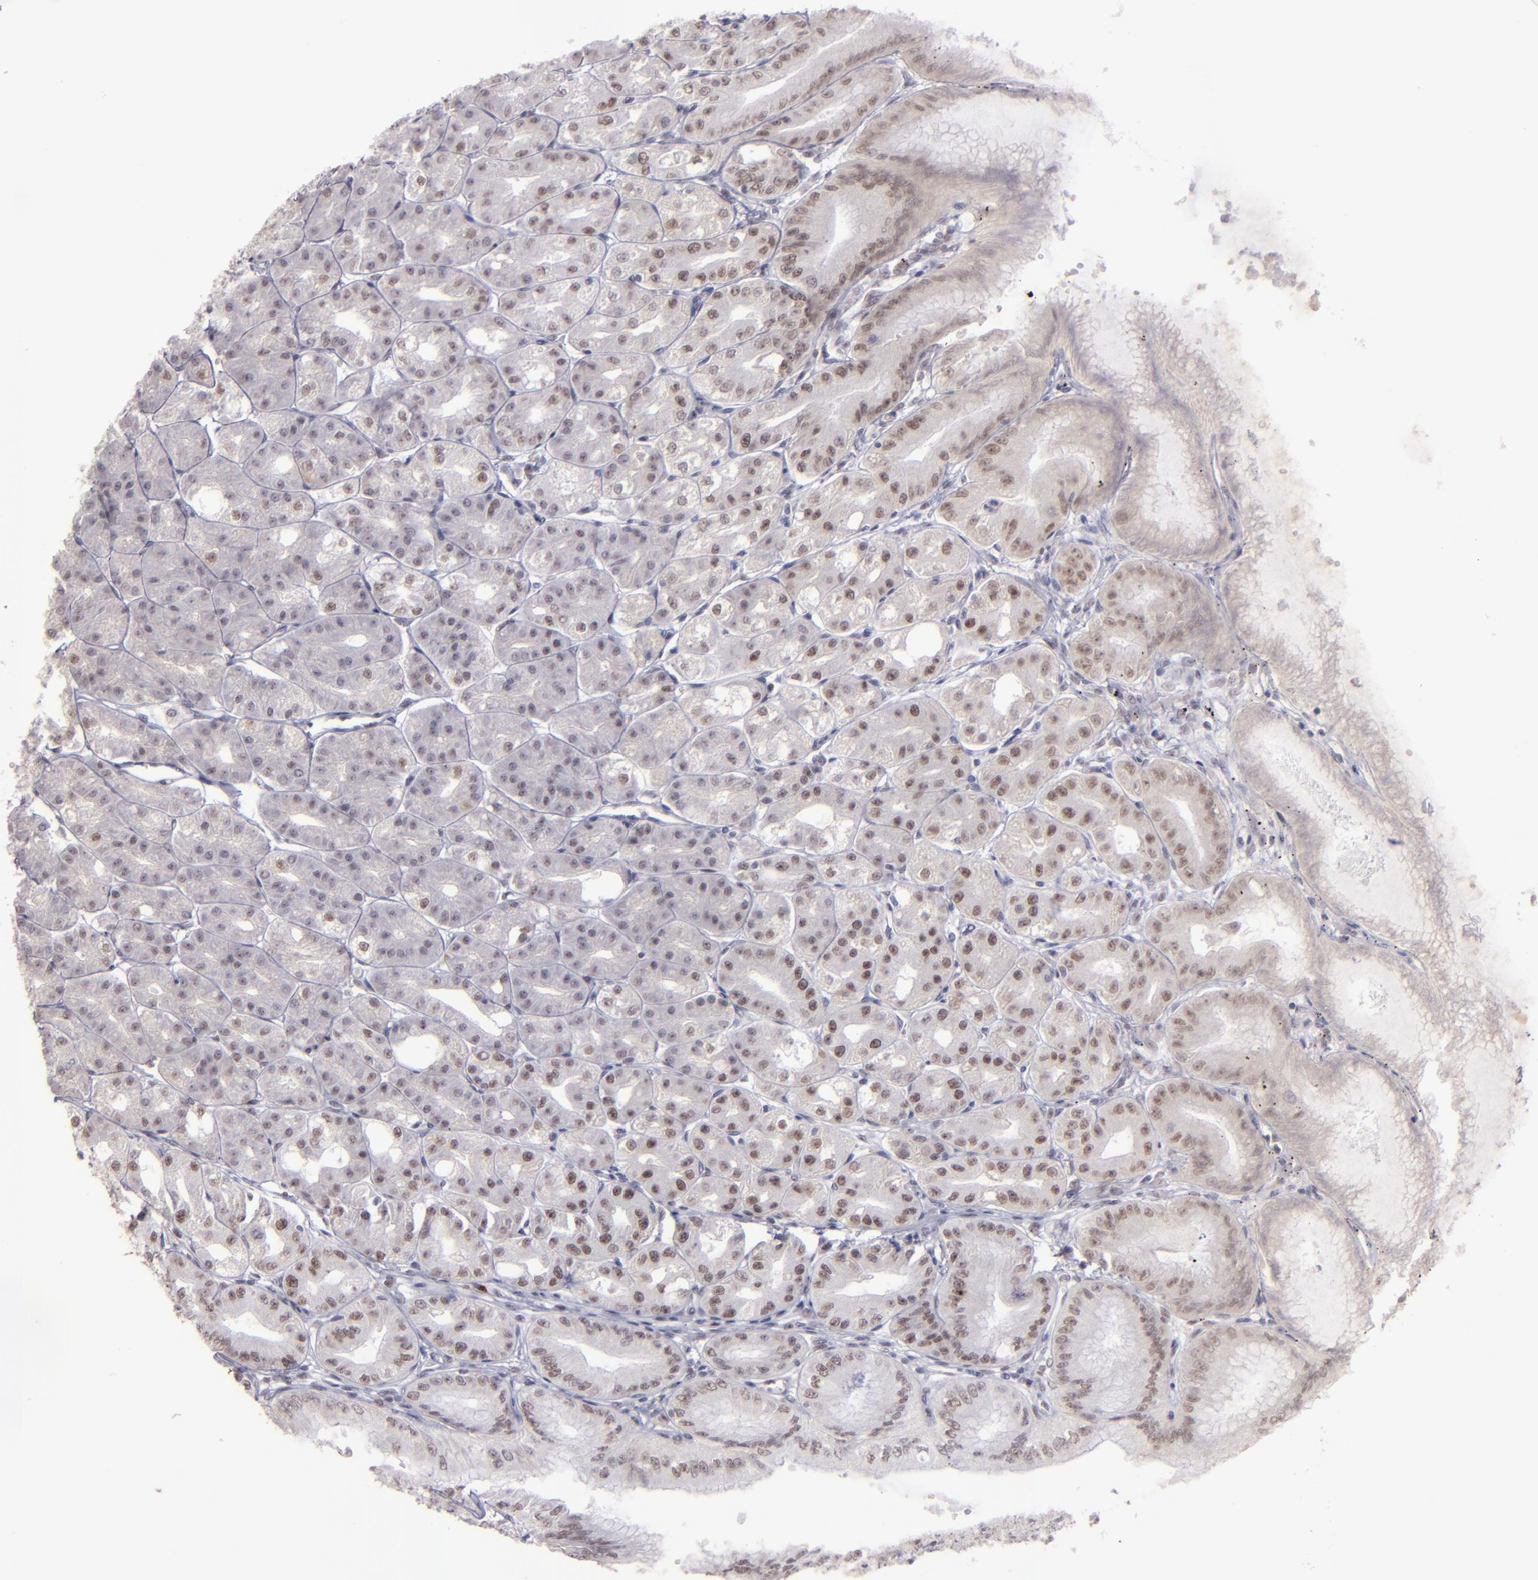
{"staining": {"intensity": "weak", "quantity": "<25%", "location": "nuclear"}, "tissue": "stomach", "cell_type": "Glandular cells", "image_type": "normal", "snomed": [{"axis": "morphology", "description": "Normal tissue, NOS"}, {"axis": "topography", "description": "Stomach, lower"}], "caption": "Stomach stained for a protein using immunohistochemistry (IHC) demonstrates no expression glandular cells.", "gene": "OTUB2", "patient": {"sex": "male", "age": 71}}